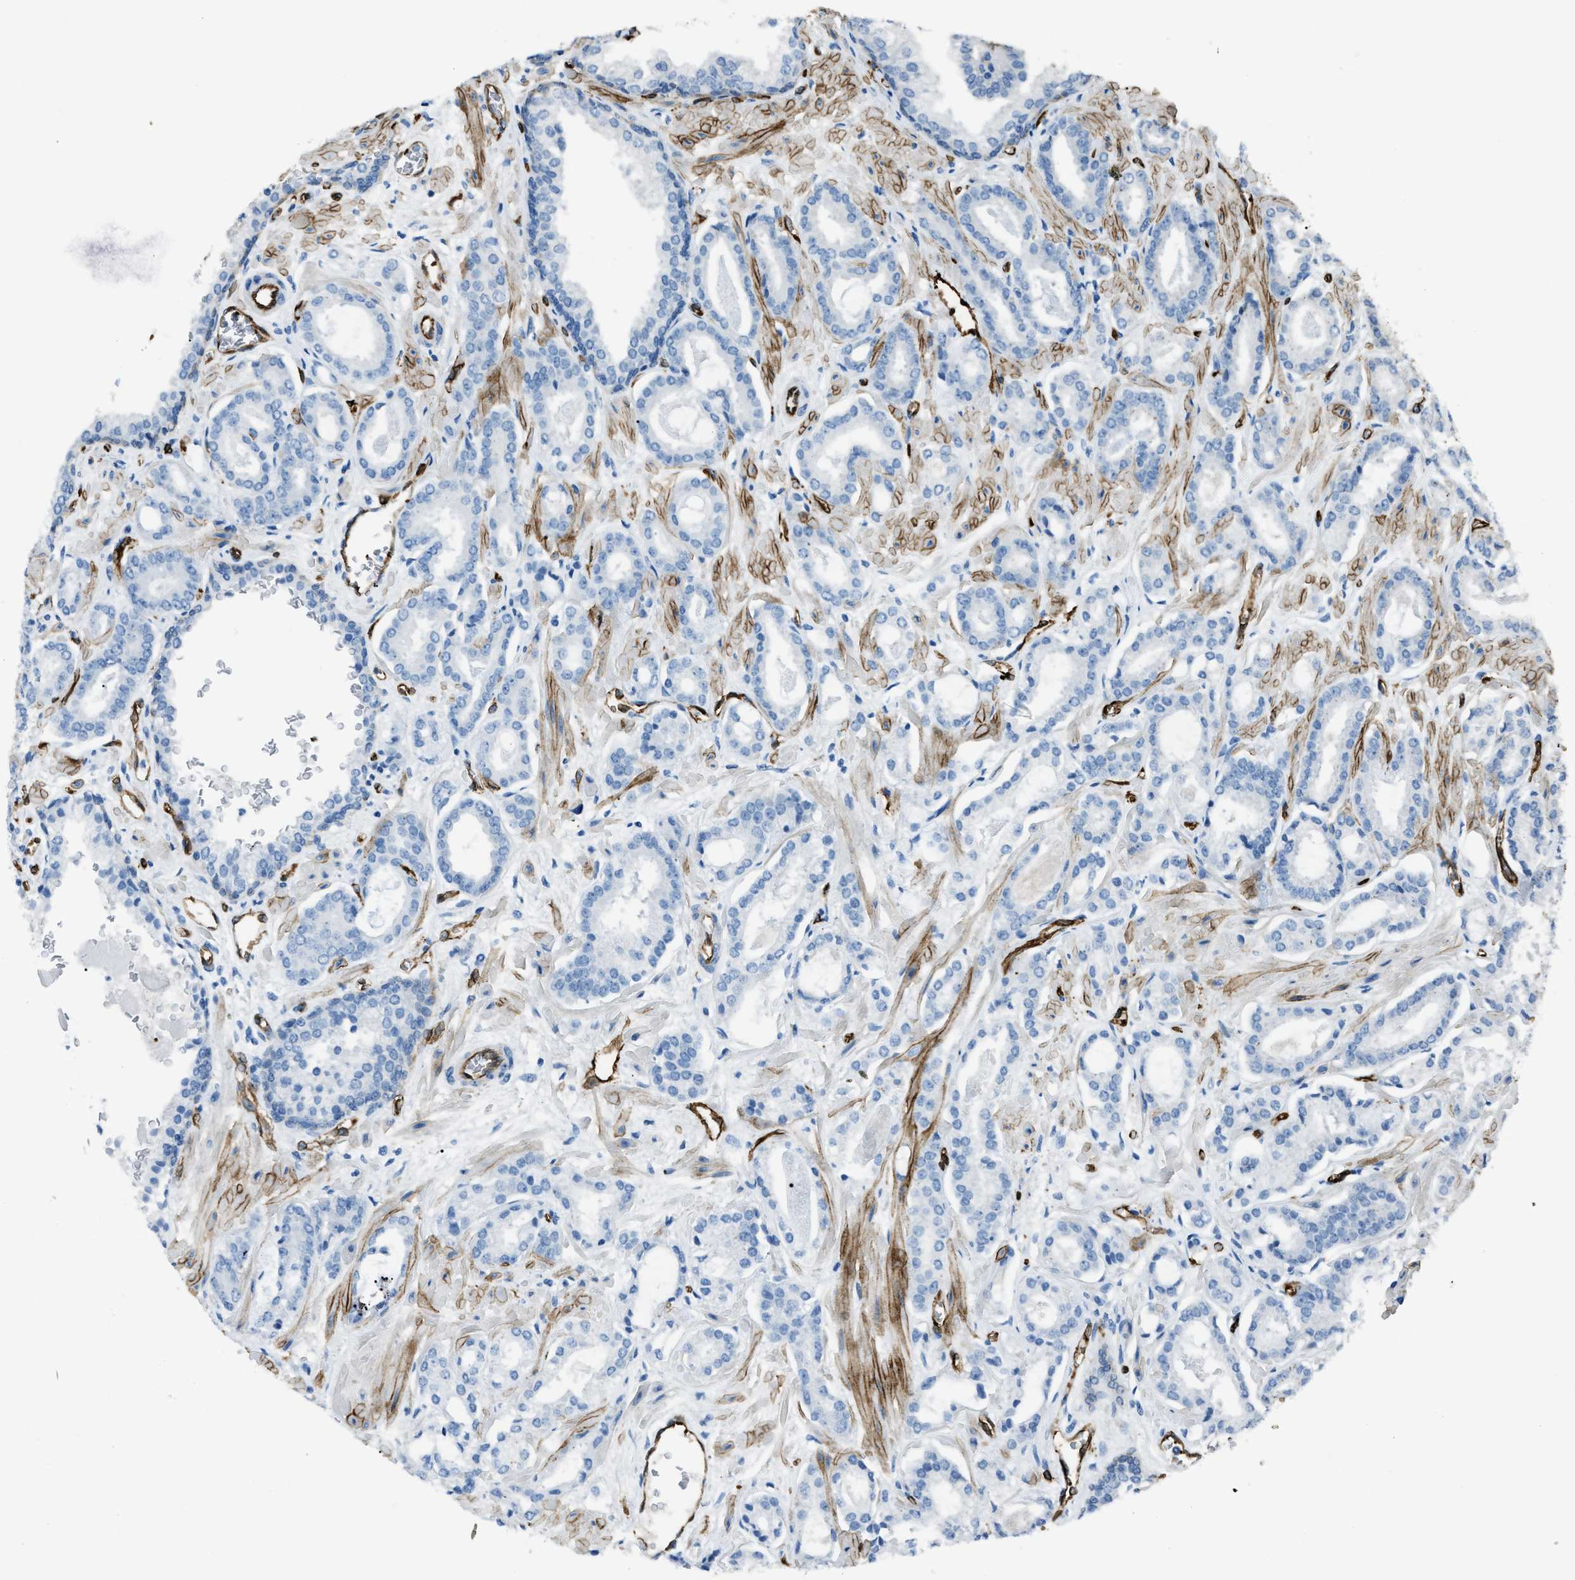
{"staining": {"intensity": "negative", "quantity": "none", "location": "none"}, "tissue": "prostate cancer", "cell_type": "Tumor cells", "image_type": "cancer", "snomed": [{"axis": "morphology", "description": "Adenocarcinoma, Low grade"}, {"axis": "topography", "description": "Prostate"}], "caption": "Immunohistochemistry (IHC) of prostate cancer exhibits no expression in tumor cells.", "gene": "SLC22A15", "patient": {"sex": "male", "age": 53}}